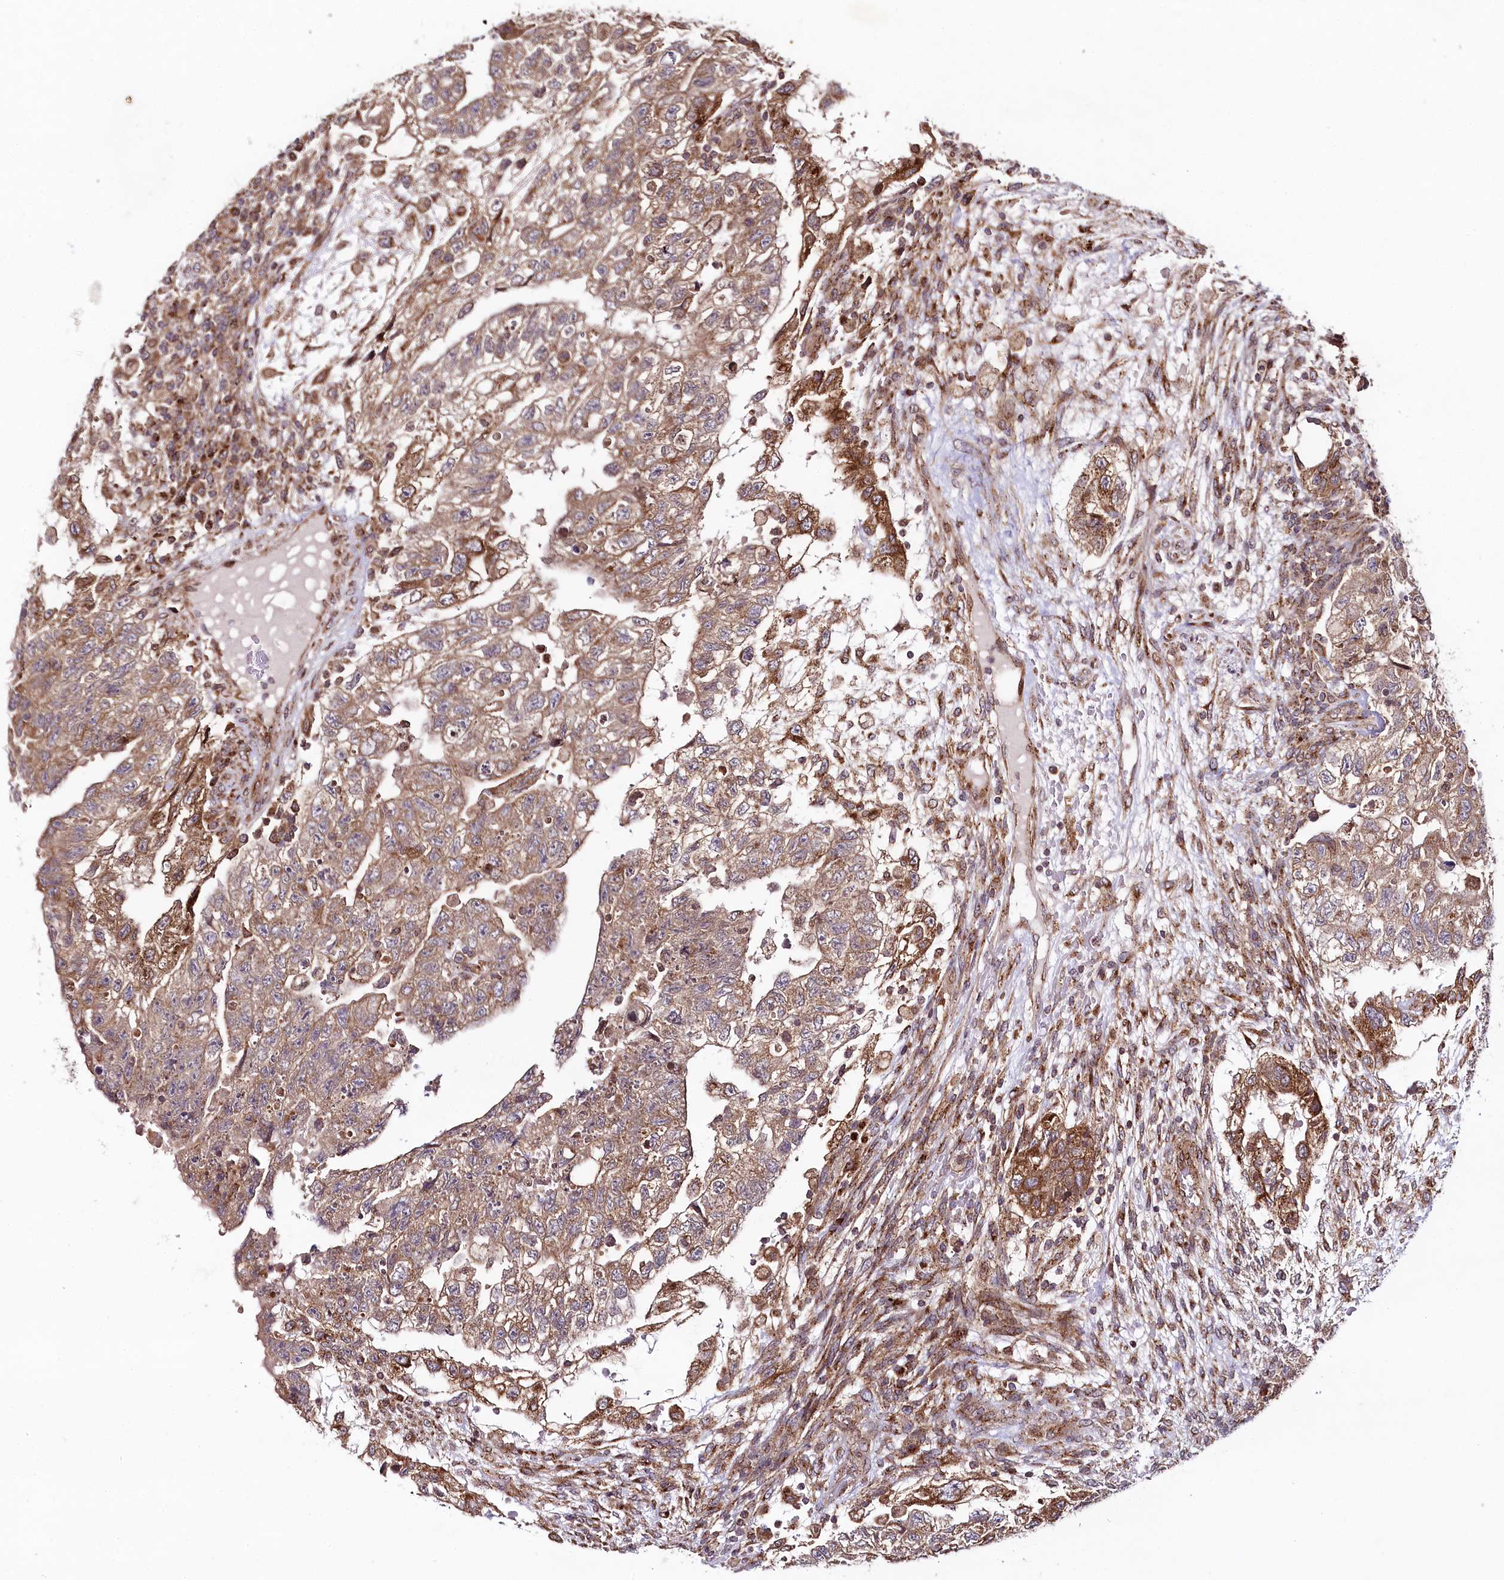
{"staining": {"intensity": "moderate", "quantity": ">75%", "location": "cytoplasmic/membranous"}, "tissue": "testis cancer", "cell_type": "Tumor cells", "image_type": "cancer", "snomed": [{"axis": "morphology", "description": "Carcinoma, Embryonal, NOS"}, {"axis": "topography", "description": "Testis"}], "caption": "A micrograph of human embryonal carcinoma (testis) stained for a protein exhibits moderate cytoplasmic/membranous brown staining in tumor cells.", "gene": "COPG1", "patient": {"sex": "male", "age": 36}}